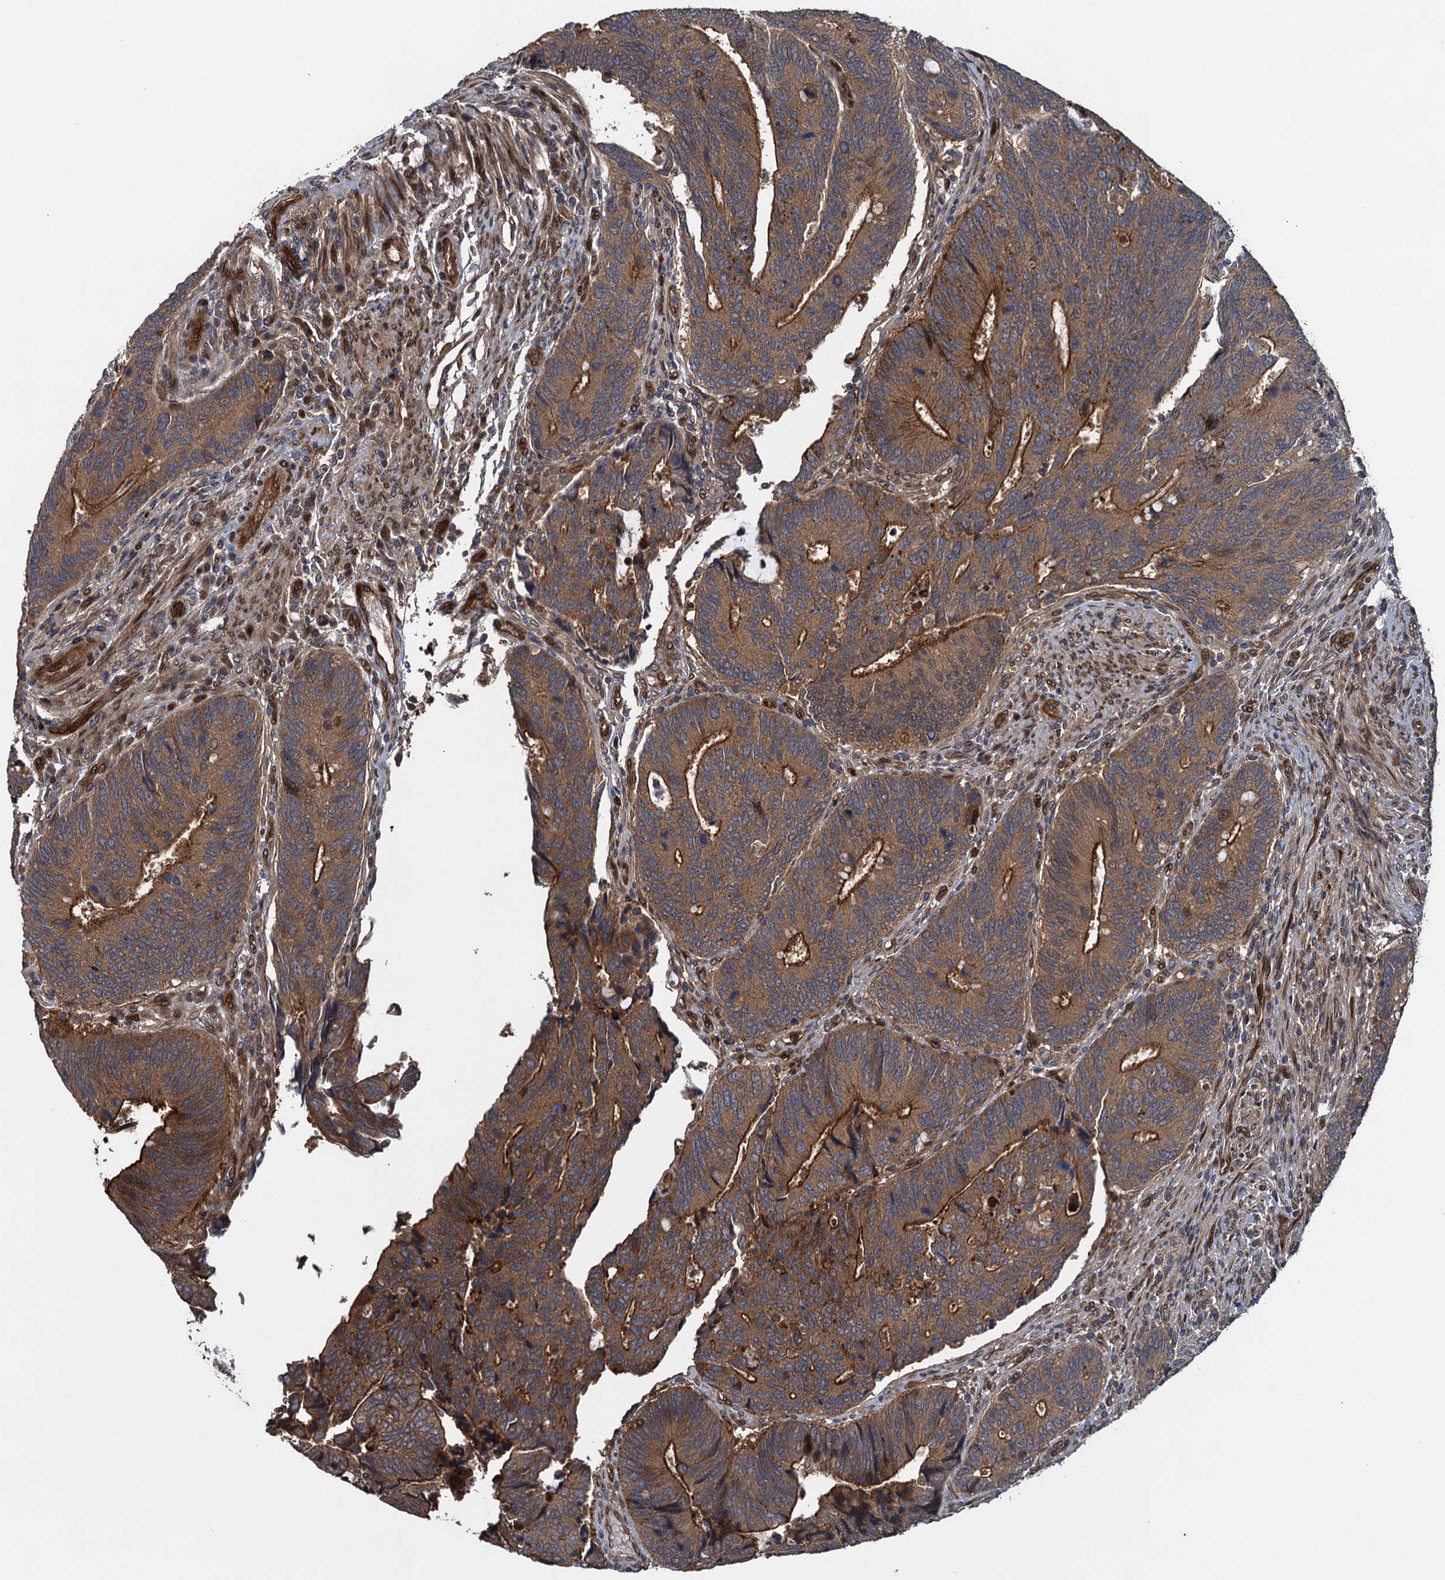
{"staining": {"intensity": "strong", "quantity": ">75%", "location": "cytoplasmic/membranous"}, "tissue": "colorectal cancer", "cell_type": "Tumor cells", "image_type": "cancer", "snomed": [{"axis": "morphology", "description": "Adenocarcinoma, NOS"}, {"axis": "topography", "description": "Colon"}], "caption": "The image exhibits immunohistochemical staining of colorectal cancer (adenocarcinoma). There is strong cytoplasmic/membranous expression is appreciated in about >75% of tumor cells. The staining is performed using DAB (3,3'-diaminobenzidine) brown chromogen to label protein expression. The nuclei are counter-stained blue using hematoxylin.", "gene": "RHOBTB1", "patient": {"sex": "male", "age": 87}}